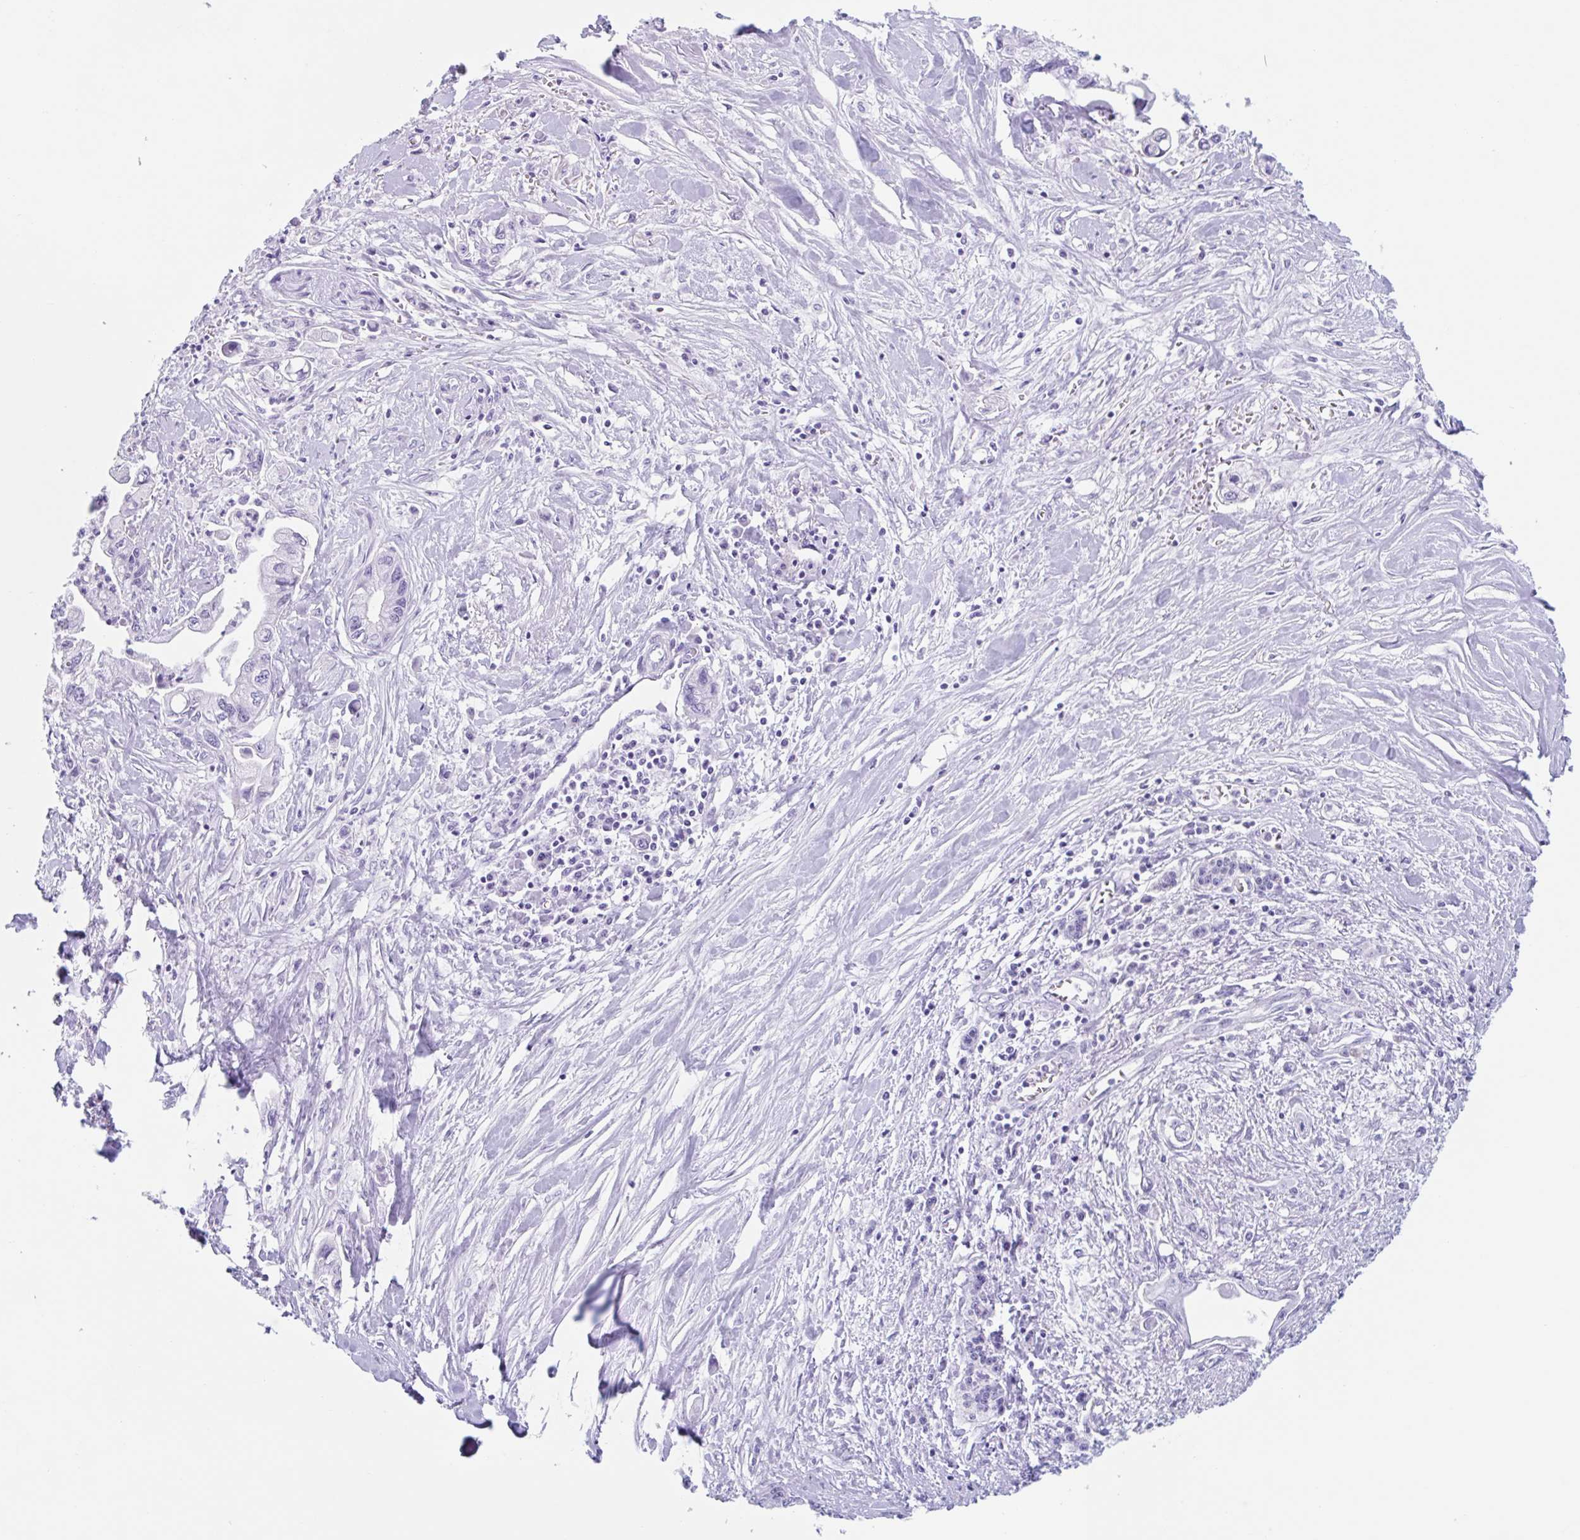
{"staining": {"intensity": "negative", "quantity": "none", "location": "none"}, "tissue": "pancreatic cancer", "cell_type": "Tumor cells", "image_type": "cancer", "snomed": [{"axis": "morphology", "description": "Adenocarcinoma, NOS"}, {"axis": "topography", "description": "Pancreas"}], "caption": "Immunohistochemical staining of human pancreatic cancer (adenocarcinoma) exhibits no significant expression in tumor cells.", "gene": "CPTP", "patient": {"sex": "male", "age": 61}}